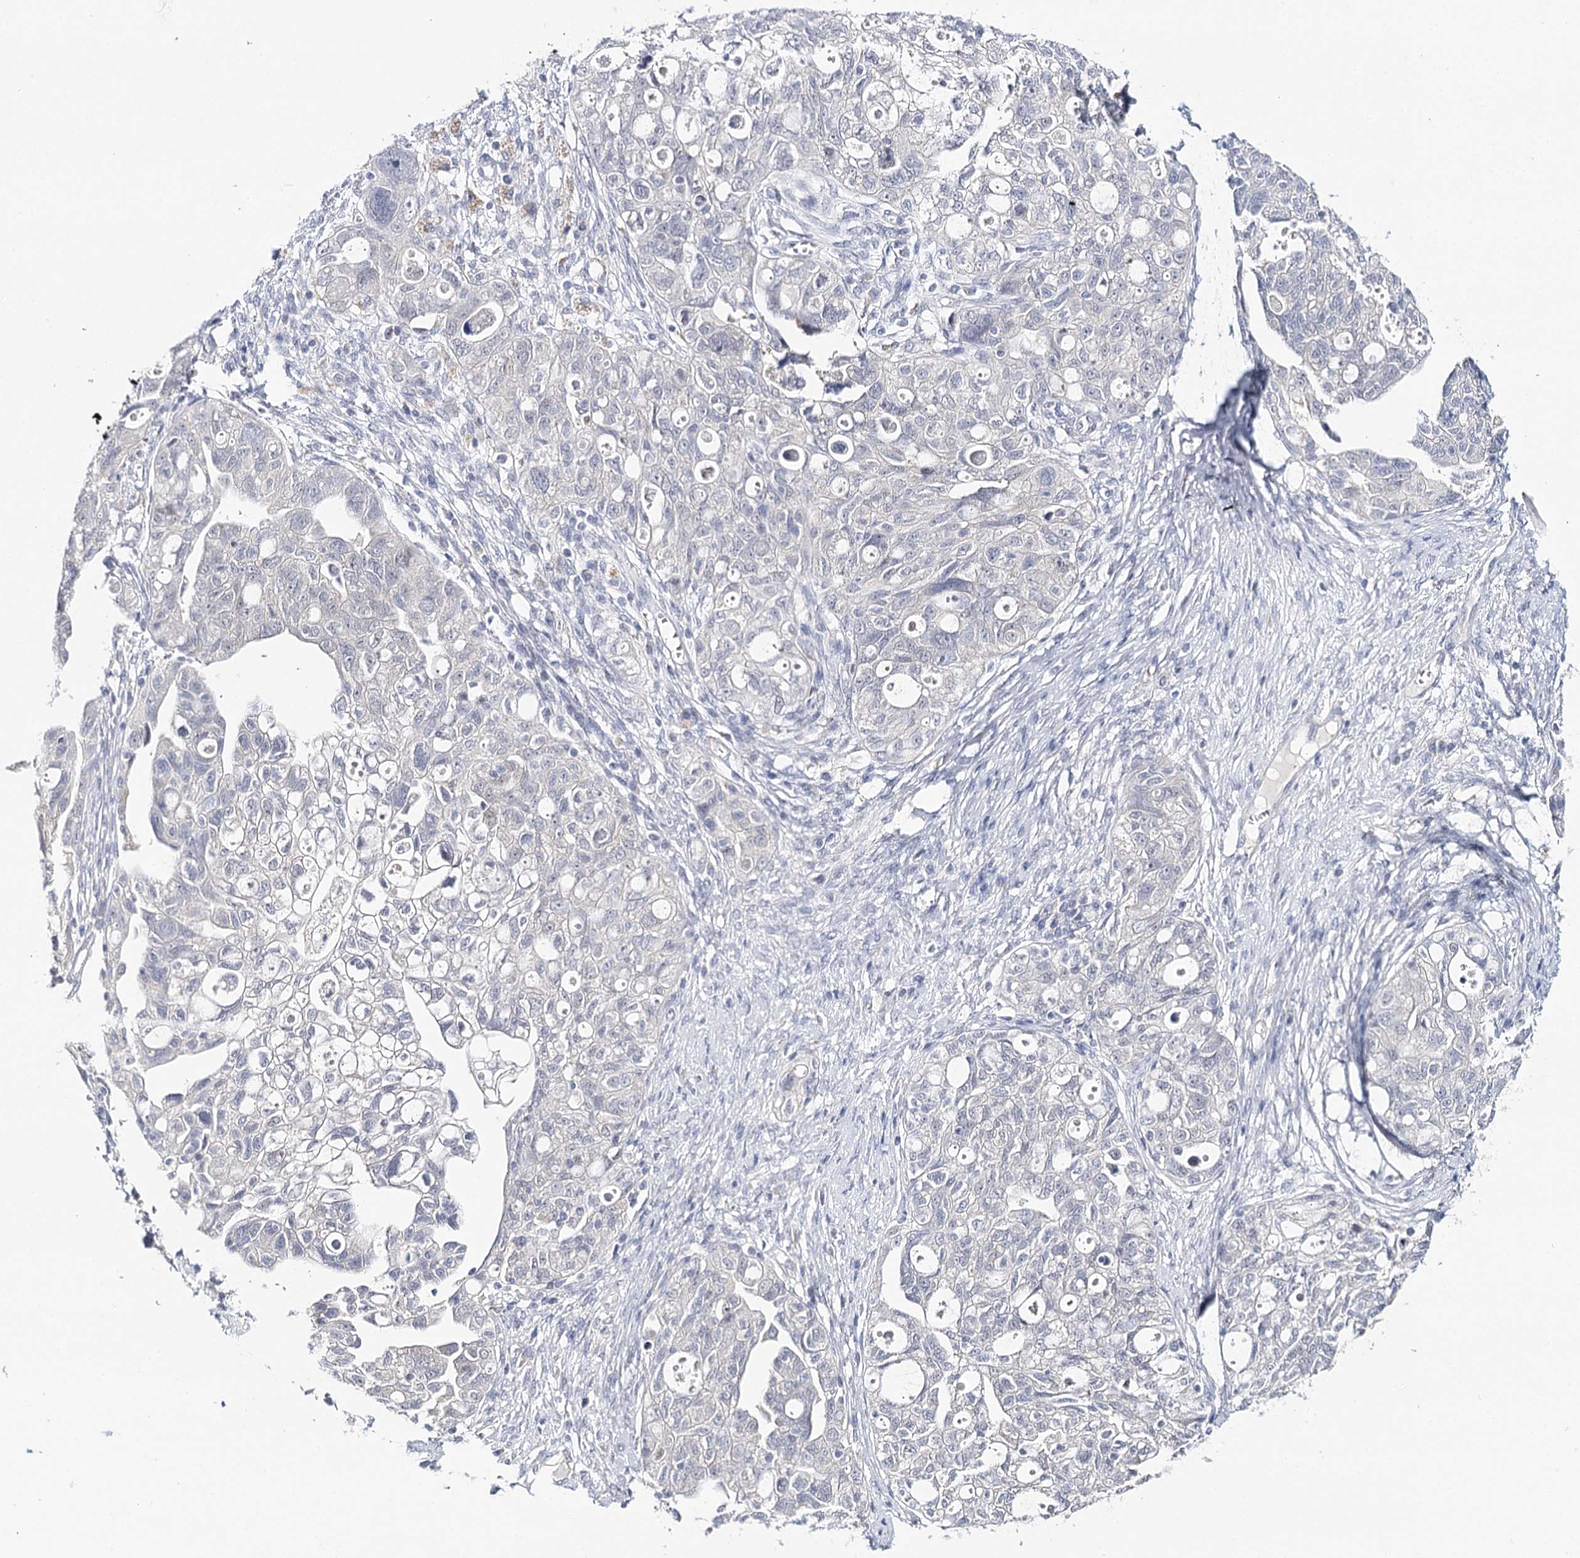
{"staining": {"intensity": "negative", "quantity": "none", "location": "none"}, "tissue": "ovarian cancer", "cell_type": "Tumor cells", "image_type": "cancer", "snomed": [{"axis": "morphology", "description": "Carcinoma, NOS"}, {"axis": "morphology", "description": "Cystadenocarcinoma, serous, NOS"}, {"axis": "topography", "description": "Ovary"}], "caption": "This is an immunohistochemistry photomicrograph of human serous cystadenocarcinoma (ovarian). There is no expression in tumor cells.", "gene": "TP53", "patient": {"sex": "female", "age": 69}}